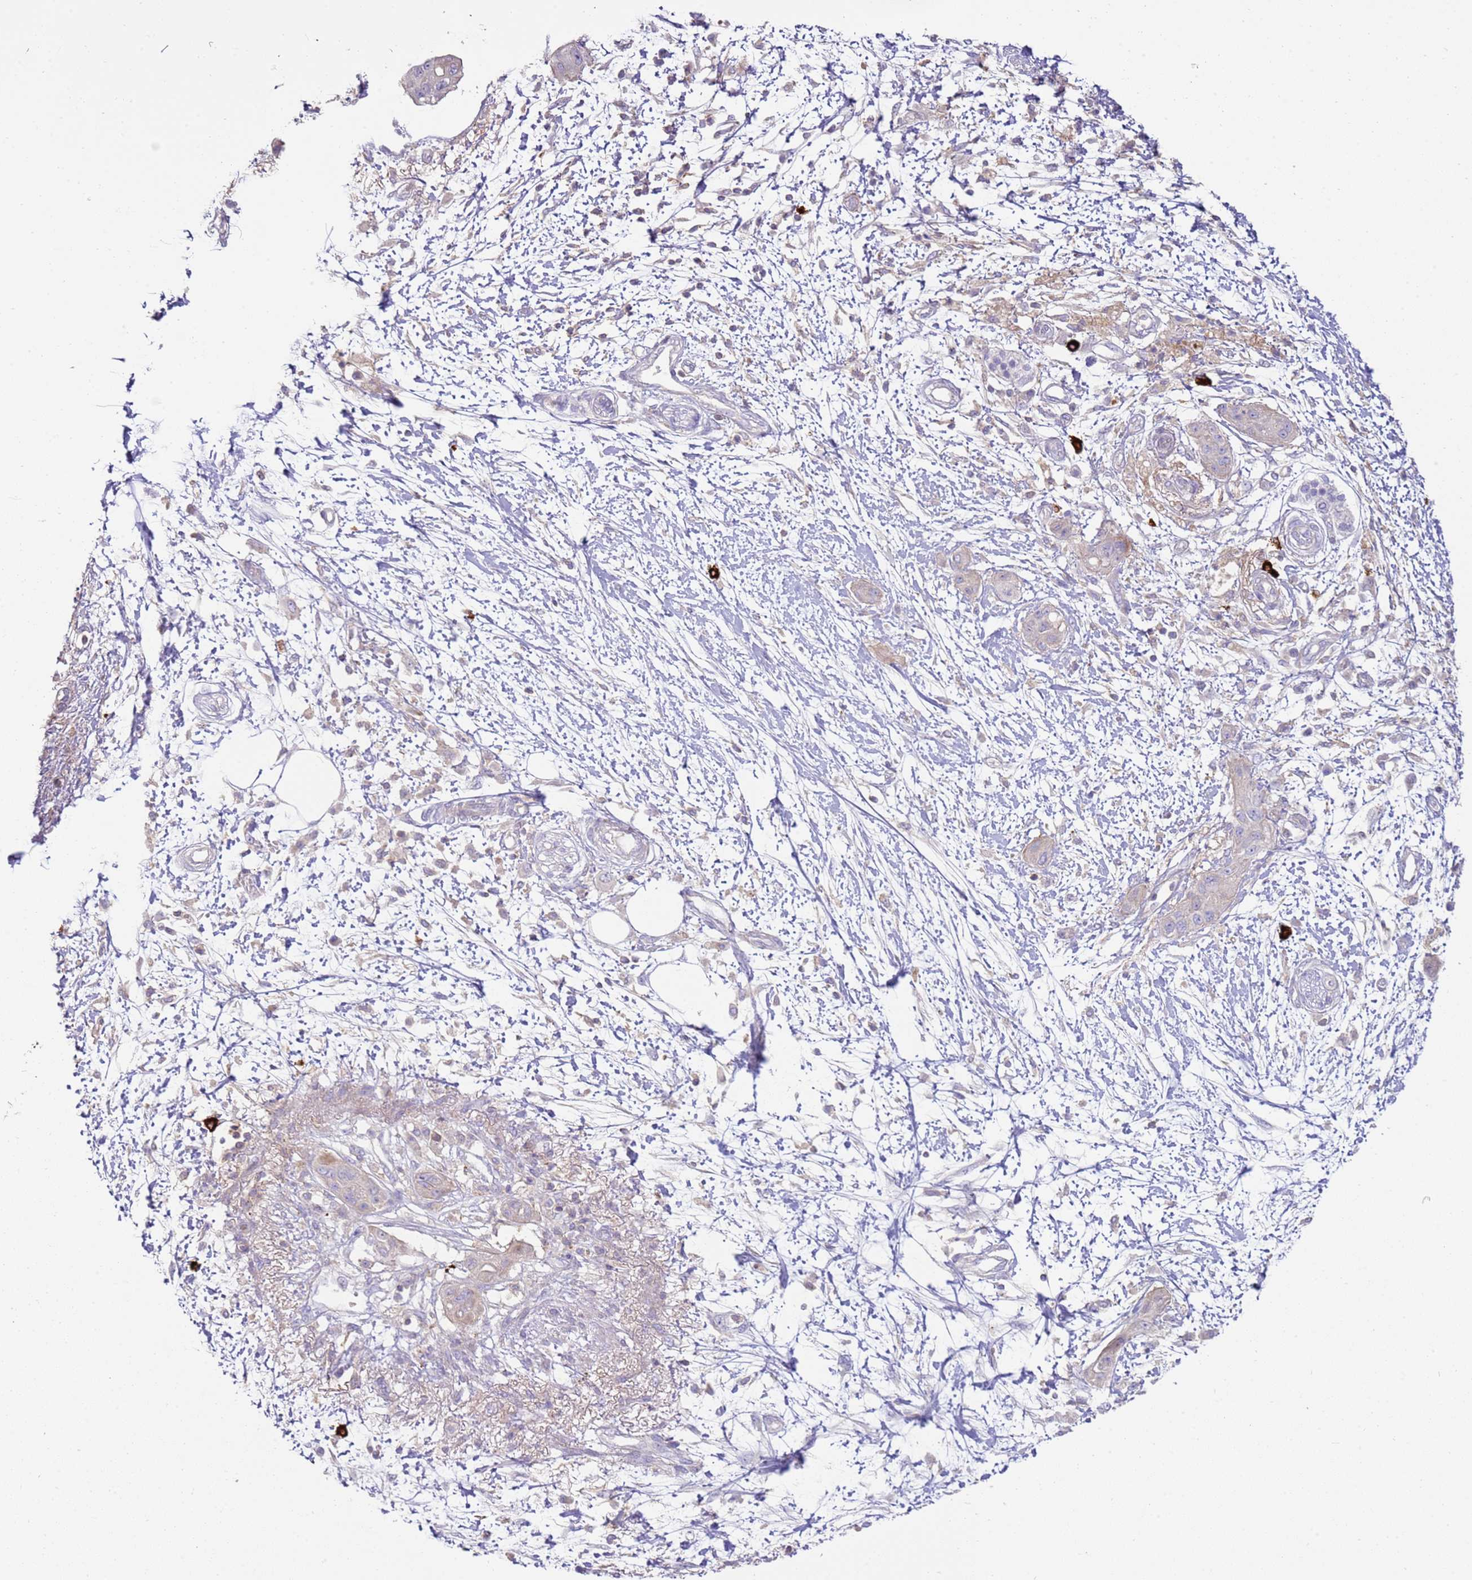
{"staining": {"intensity": "negative", "quantity": "none", "location": "none"}, "tissue": "pancreatic cancer", "cell_type": "Tumor cells", "image_type": "cancer", "snomed": [{"axis": "morphology", "description": "Adenocarcinoma, NOS"}, {"axis": "topography", "description": "Pancreas"}], "caption": "Tumor cells show no significant protein expression in pancreatic cancer (adenocarcinoma).", "gene": "FPR1", "patient": {"sex": "male", "age": 68}}